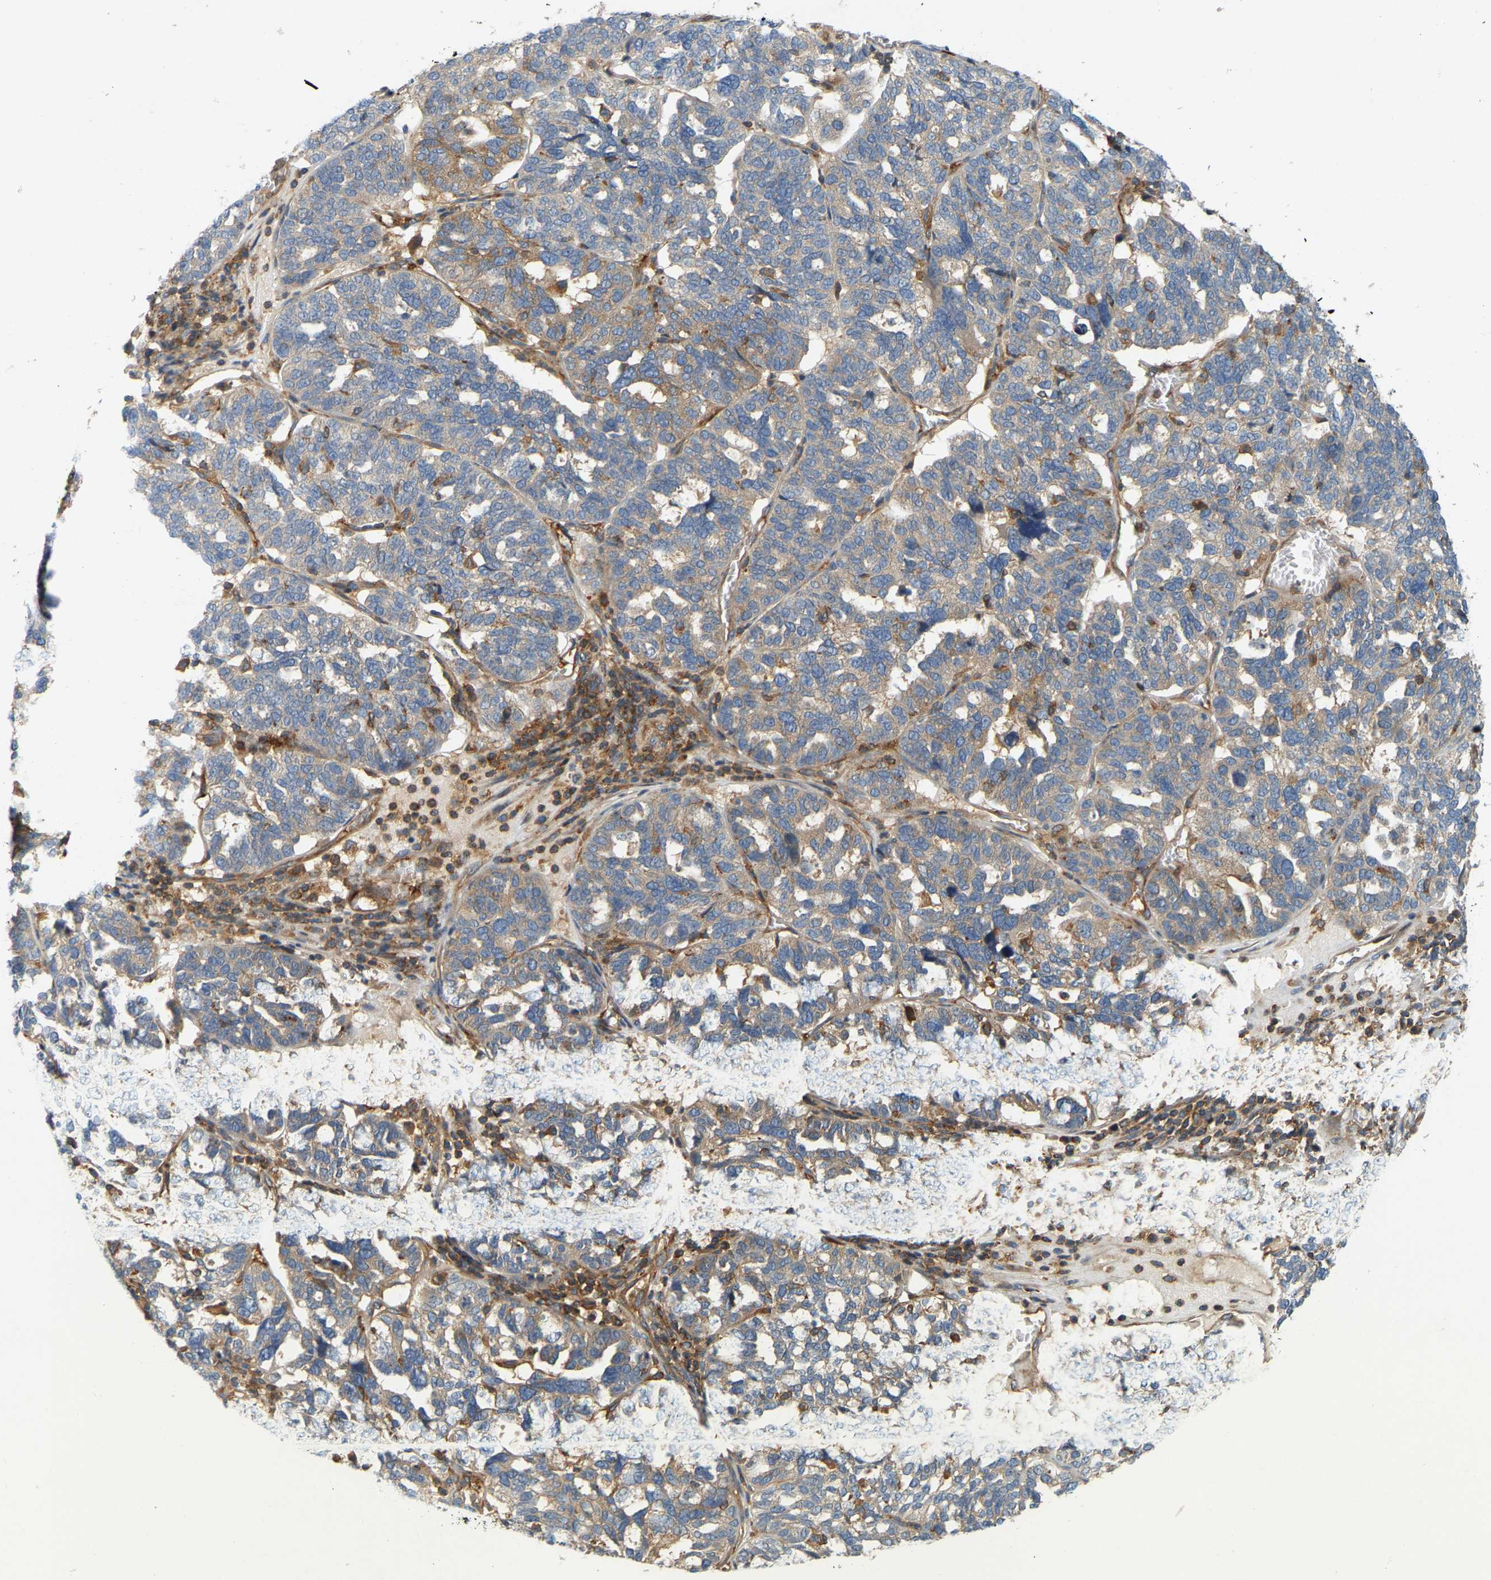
{"staining": {"intensity": "weak", "quantity": "25%-75%", "location": "cytoplasmic/membranous"}, "tissue": "ovarian cancer", "cell_type": "Tumor cells", "image_type": "cancer", "snomed": [{"axis": "morphology", "description": "Cystadenocarcinoma, serous, NOS"}, {"axis": "topography", "description": "Ovary"}], "caption": "This is an image of IHC staining of serous cystadenocarcinoma (ovarian), which shows weak positivity in the cytoplasmic/membranous of tumor cells.", "gene": "AKAP13", "patient": {"sex": "female", "age": 59}}